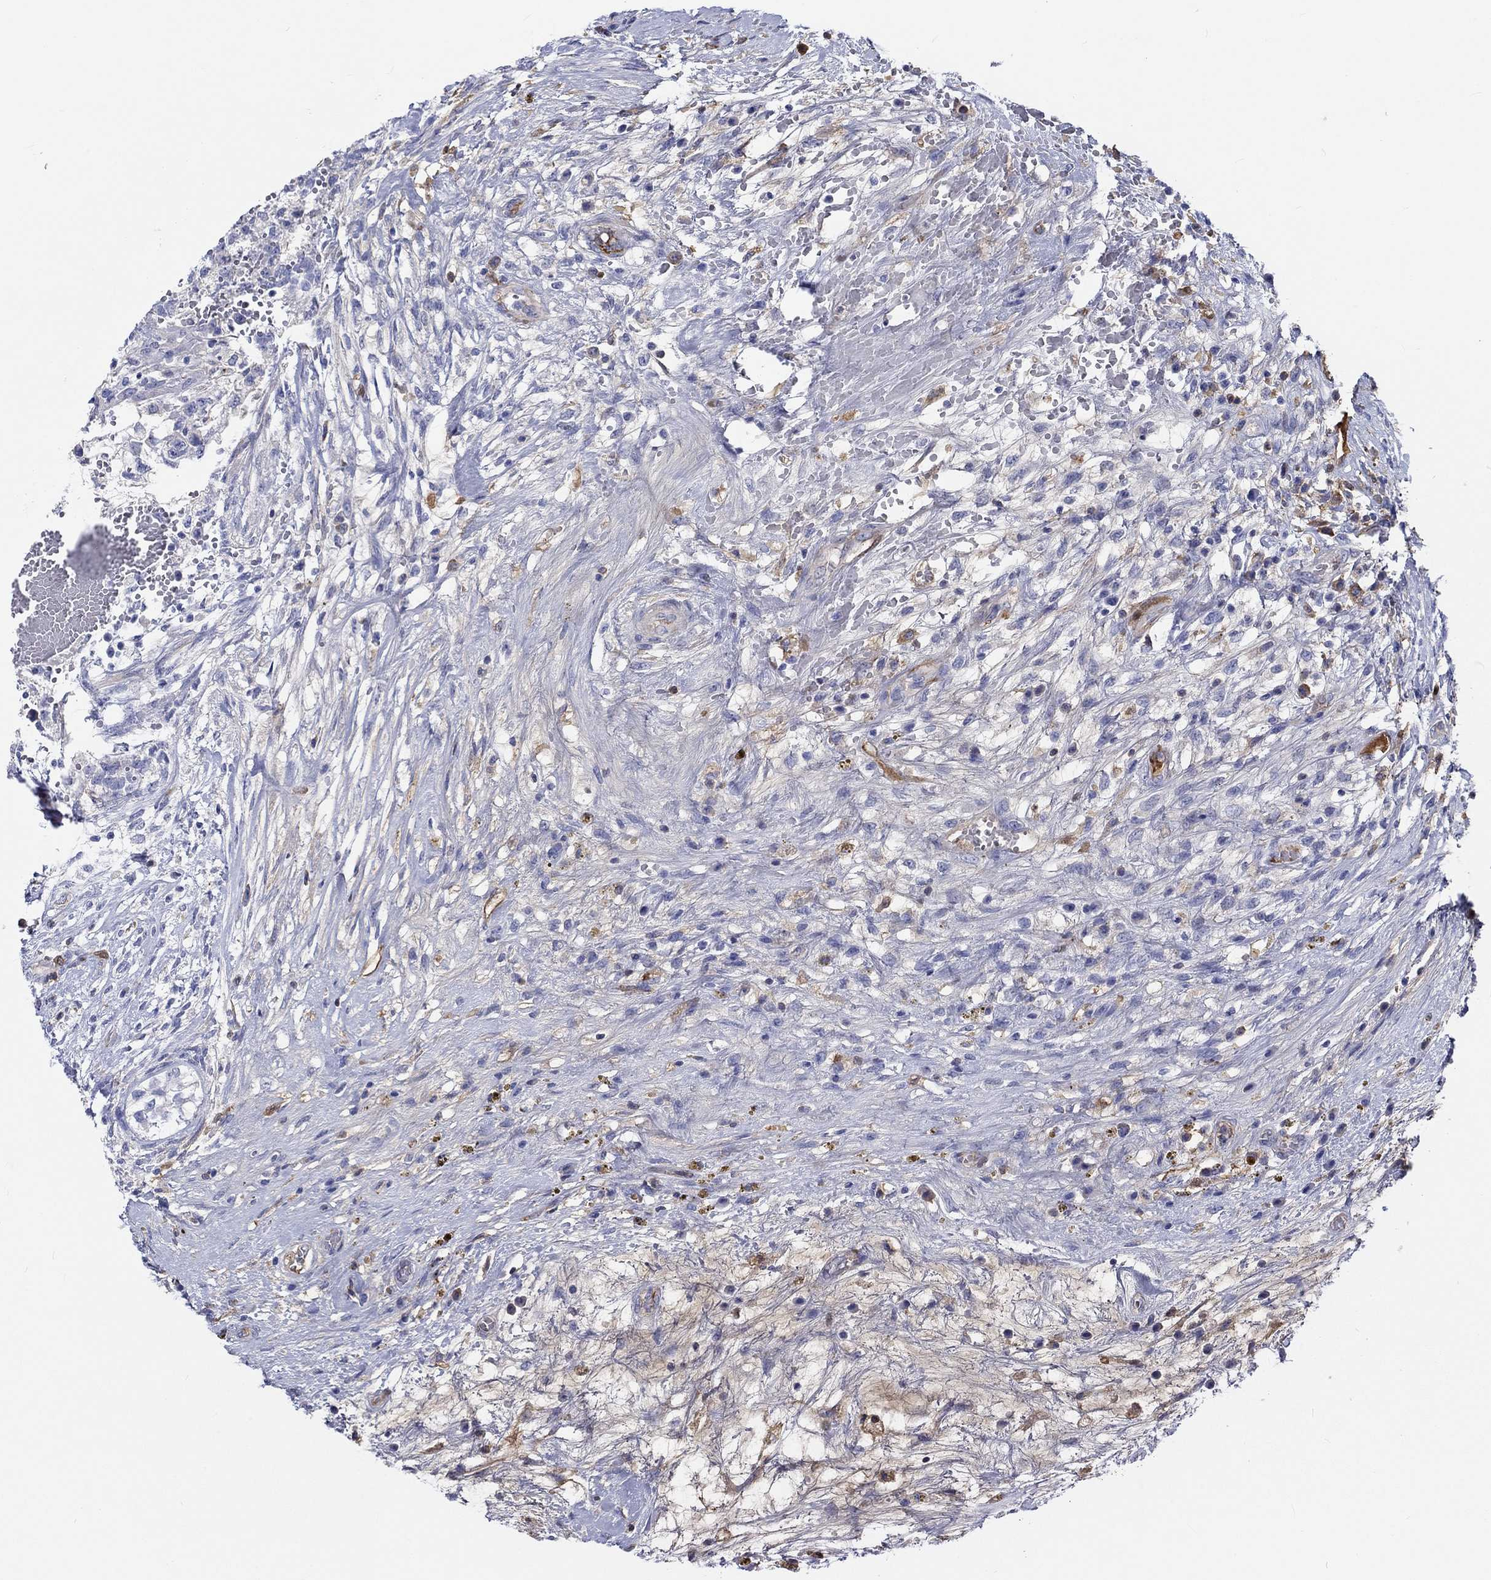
{"staining": {"intensity": "negative", "quantity": "none", "location": "none"}, "tissue": "testis cancer", "cell_type": "Tumor cells", "image_type": "cancer", "snomed": [{"axis": "morphology", "description": "Normal tissue, NOS"}, {"axis": "morphology", "description": "Carcinoma, Embryonal, NOS"}, {"axis": "topography", "description": "Testis"}, {"axis": "topography", "description": "Epididymis"}], "caption": "Testis cancer (embryonal carcinoma) stained for a protein using immunohistochemistry (IHC) displays no positivity tumor cells.", "gene": "CDY2B", "patient": {"sex": "male", "age": 32}}